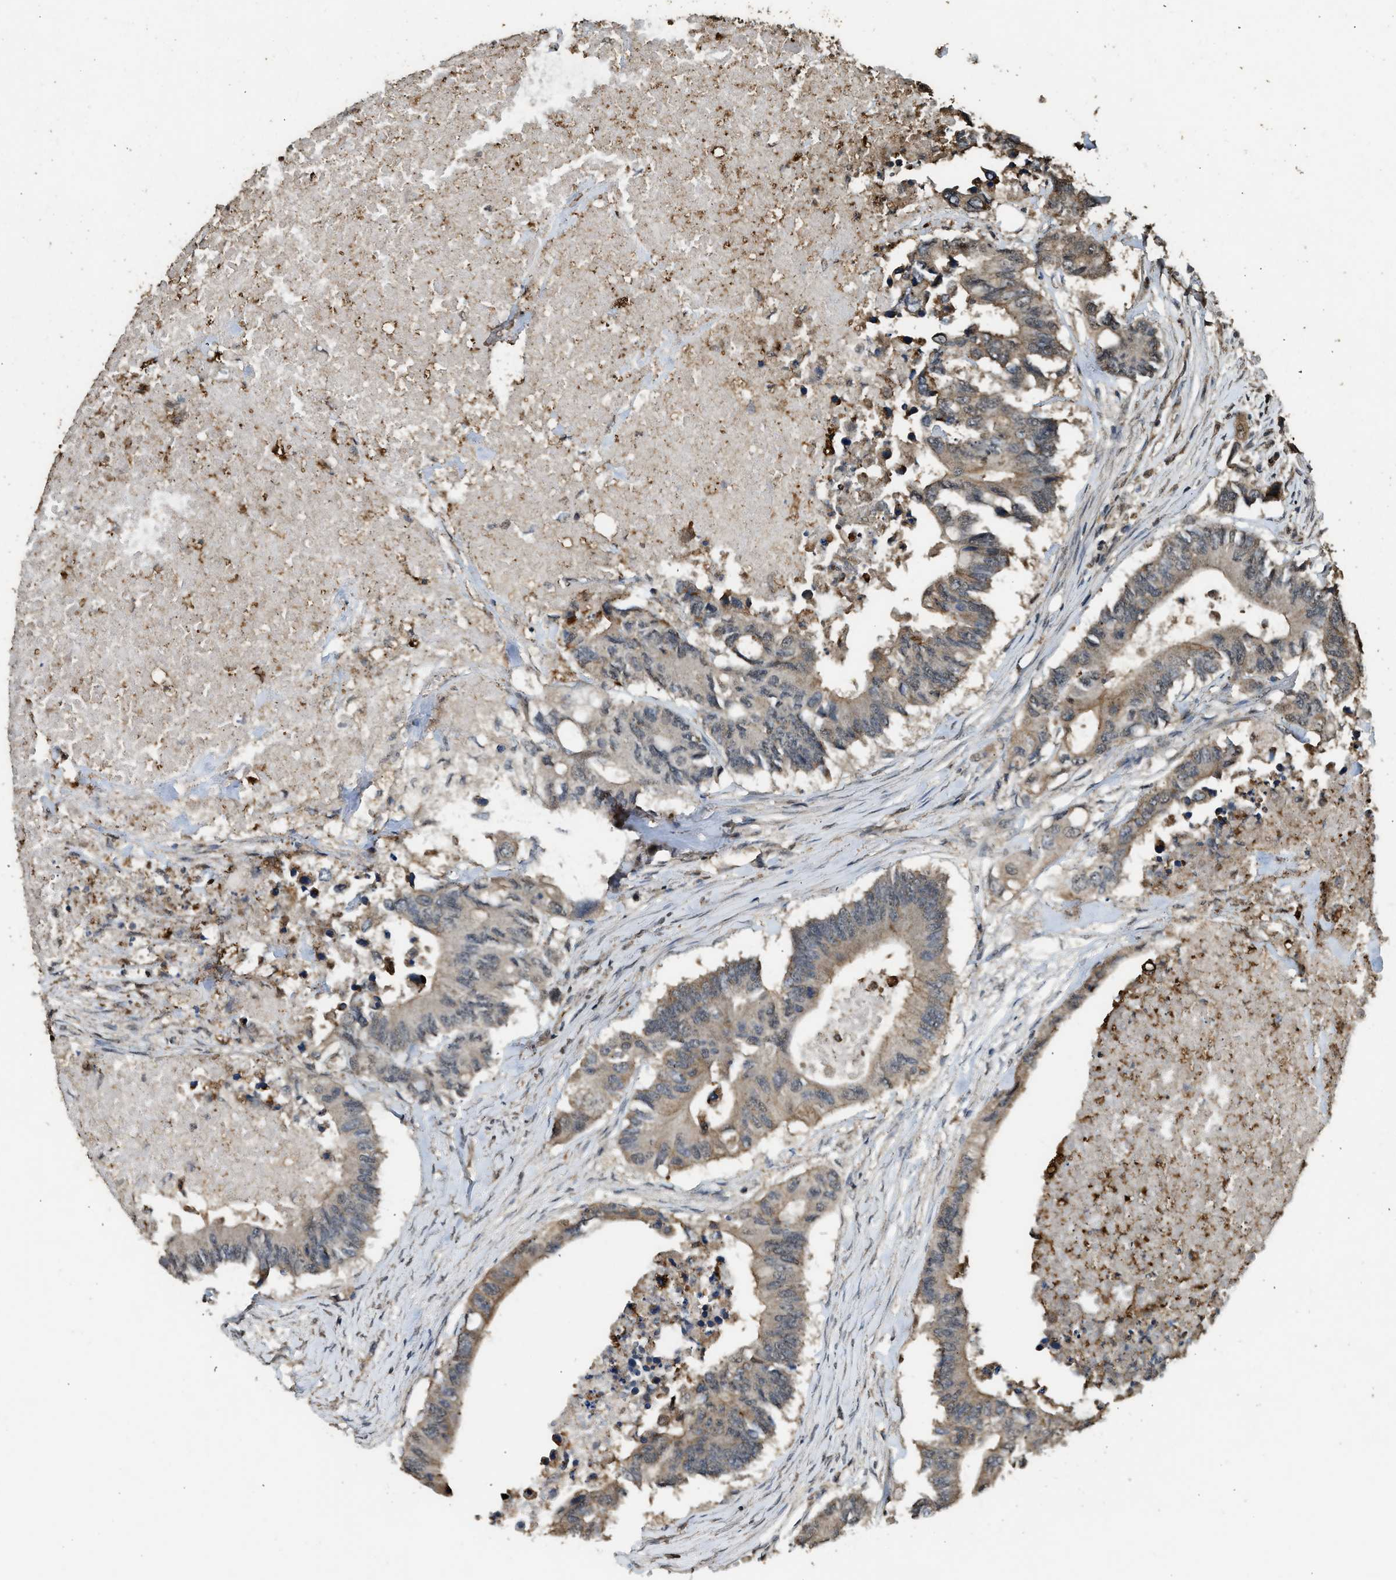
{"staining": {"intensity": "moderate", "quantity": "25%-75%", "location": "cytoplasmic/membranous"}, "tissue": "colorectal cancer", "cell_type": "Tumor cells", "image_type": "cancer", "snomed": [{"axis": "morphology", "description": "Adenocarcinoma, NOS"}, {"axis": "topography", "description": "Colon"}], "caption": "DAB (3,3'-diaminobenzidine) immunohistochemical staining of adenocarcinoma (colorectal) exhibits moderate cytoplasmic/membranous protein staining in approximately 25%-75% of tumor cells. Immunohistochemistry (ihc) stains the protein of interest in brown and the nuclei are stained blue.", "gene": "MYBL2", "patient": {"sex": "male", "age": 71}}